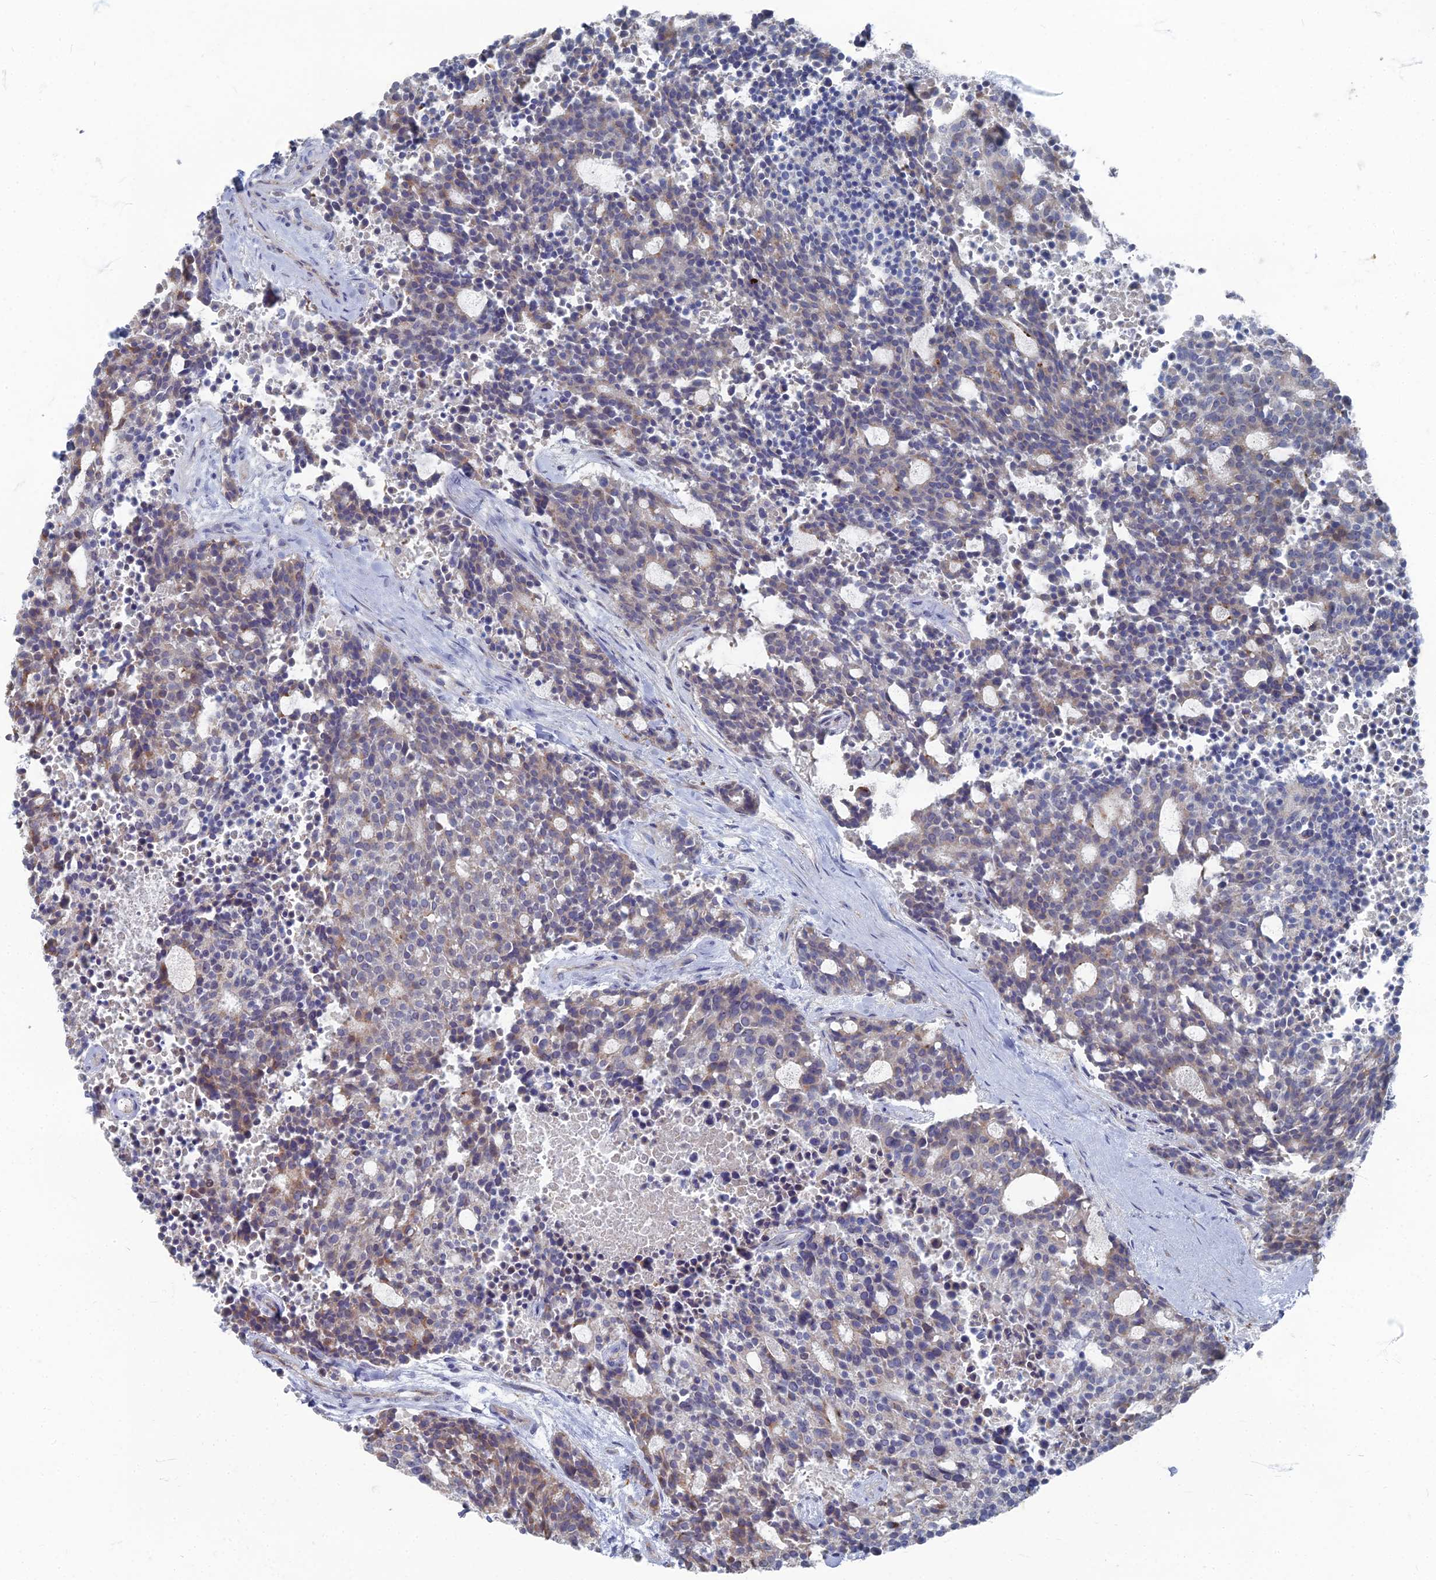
{"staining": {"intensity": "weak", "quantity": "25%-75%", "location": "cytoplasmic/membranous"}, "tissue": "carcinoid", "cell_type": "Tumor cells", "image_type": "cancer", "snomed": [{"axis": "morphology", "description": "Carcinoid, malignant, NOS"}, {"axis": "topography", "description": "Pancreas"}], "caption": "Immunohistochemistry histopathology image of neoplastic tissue: carcinoid stained using immunohistochemistry (IHC) displays low levels of weak protein expression localized specifically in the cytoplasmic/membranous of tumor cells, appearing as a cytoplasmic/membranous brown color.", "gene": "TMEM128", "patient": {"sex": "female", "age": 54}}